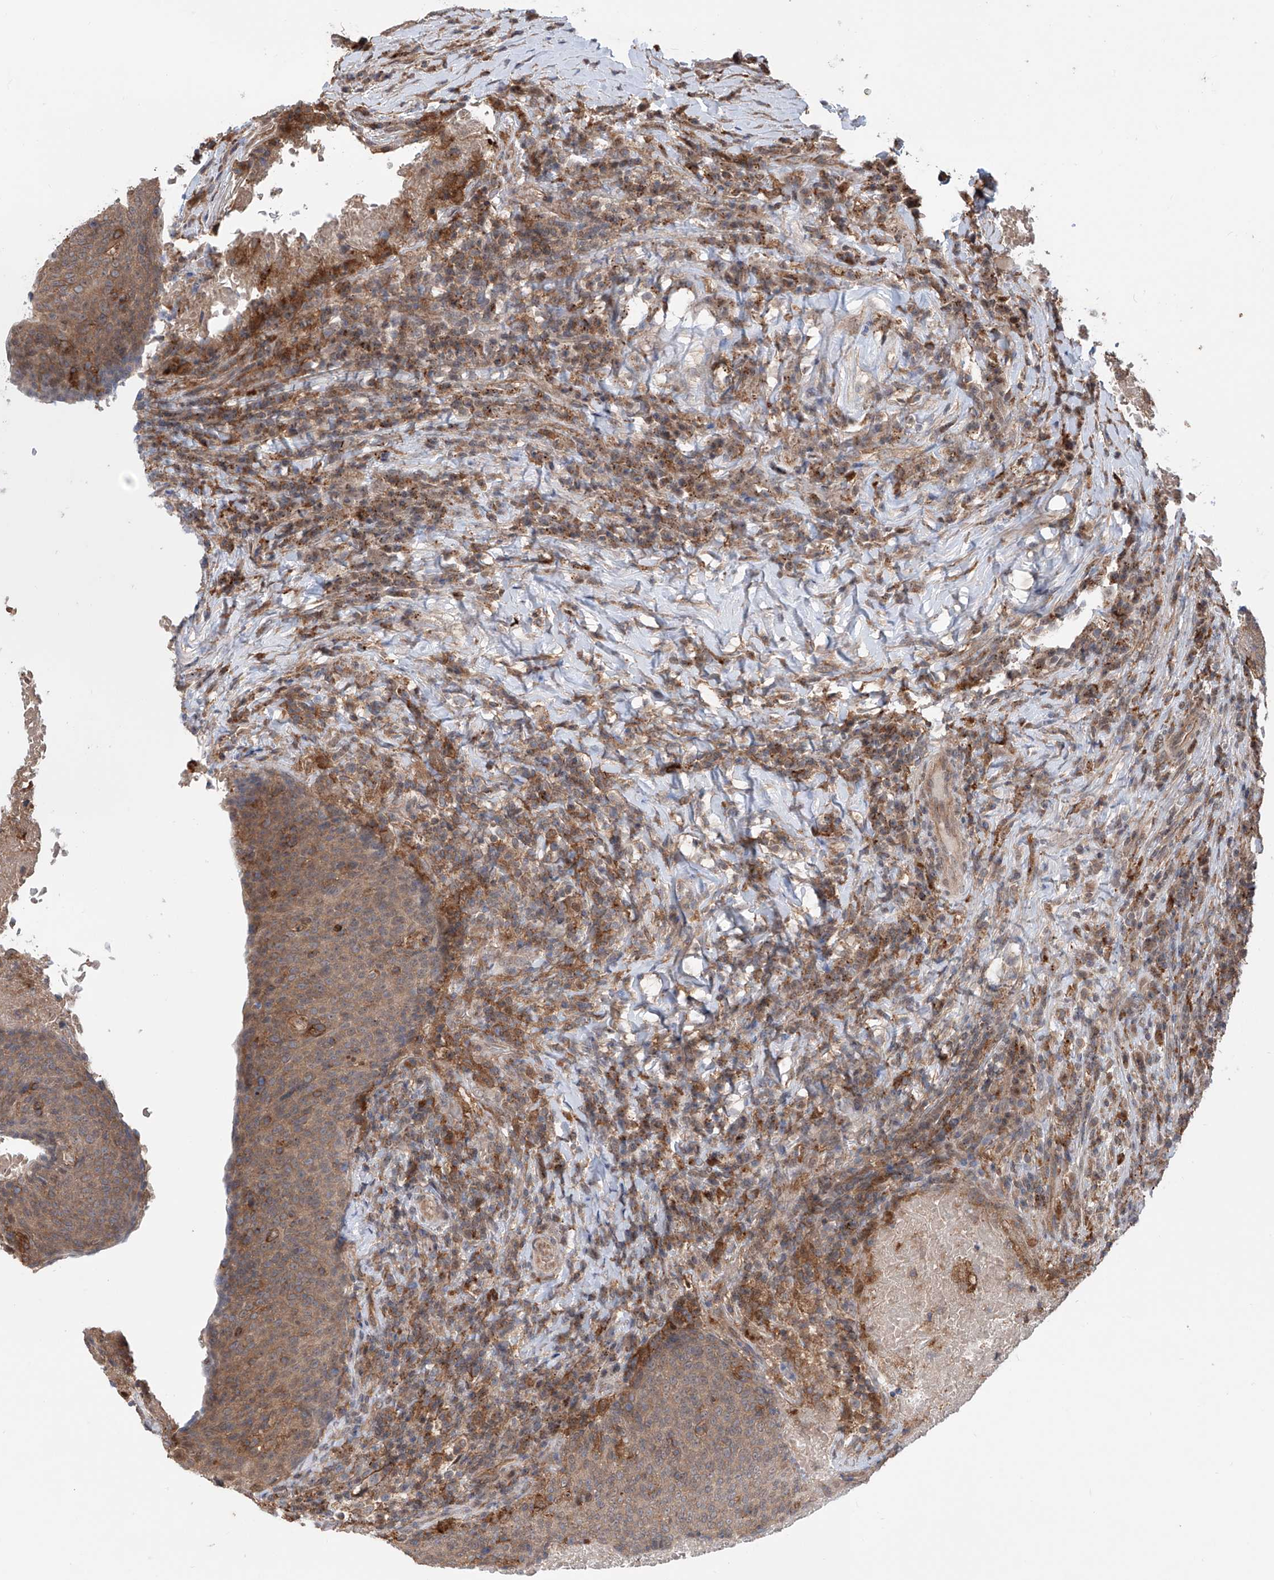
{"staining": {"intensity": "moderate", "quantity": ">75%", "location": "cytoplasmic/membranous"}, "tissue": "head and neck cancer", "cell_type": "Tumor cells", "image_type": "cancer", "snomed": [{"axis": "morphology", "description": "Squamous cell carcinoma, NOS"}, {"axis": "morphology", "description": "Squamous cell carcinoma, metastatic, NOS"}, {"axis": "topography", "description": "Lymph node"}, {"axis": "topography", "description": "Head-Neck"}], "caption": "Protein analysis of head and neck cancer (metastatic squamous cell carcinoma) tissue exhibits moderate cytoplasmic/membranous positivity in about >75% of tumor cells.", "gene": "HOXC8", "patient": {"sex": "male", "age": 62}}